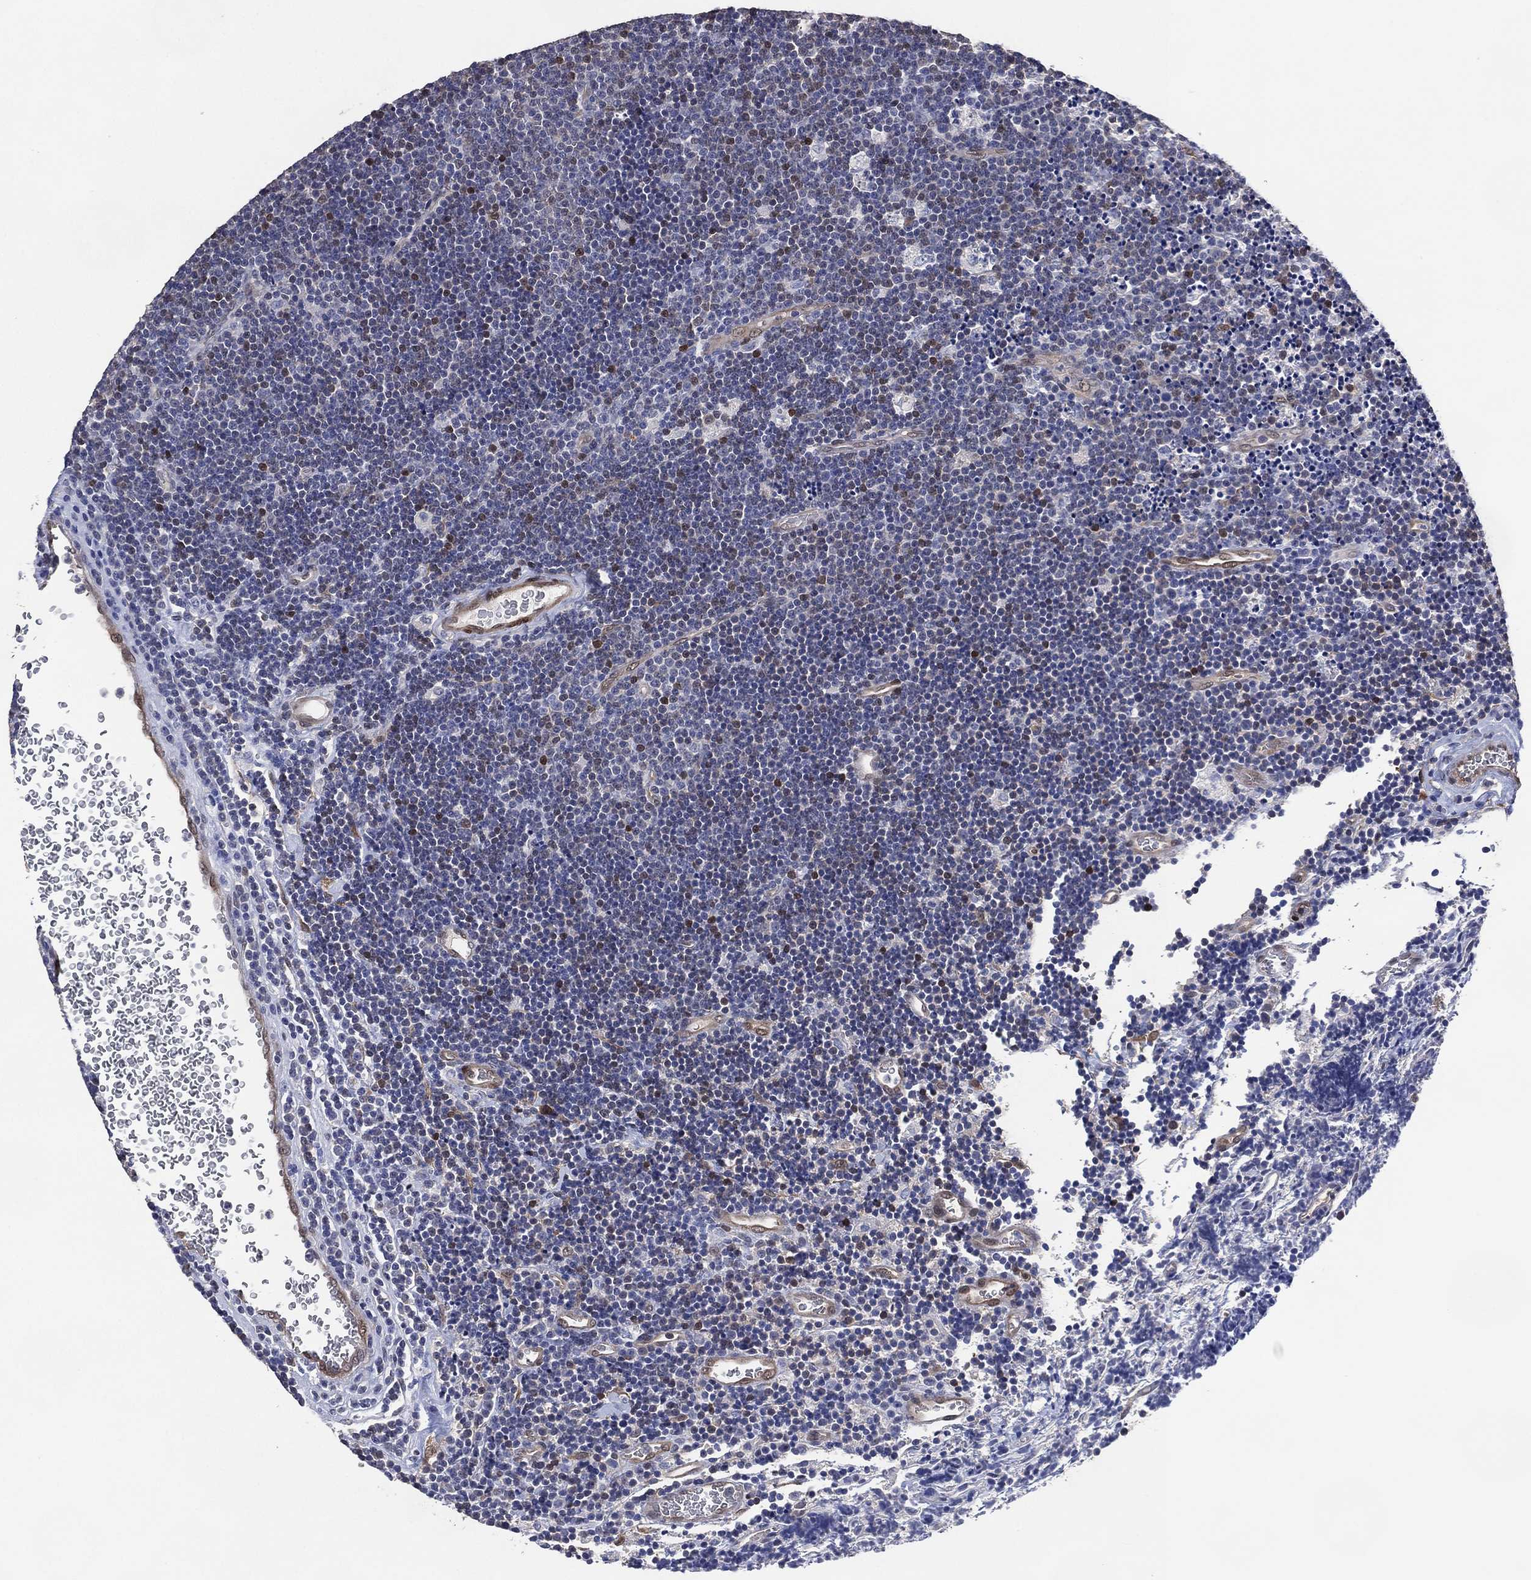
{"staining": {"intensity": "moderate", "quantity": "<25%", "location": "nuclear"}, "tissue": "lymphoma", "cell_type": "Tumor cells", "image_type": "cancer", "snomed": [{"axis": "morphology", "description": "Malignant lymphoma, non-Hodgkin's type, Low grade"}, {"axis": "topography", "description": "Brain"}], "caption": "This image demonstrates lymphoma stained with immunohistochemistry (IHC) to label a protein in brown. The nuclear of tumor cells show moderate positivity for the protein. Nuclei are counter-stained blue.", "gene": "AK1", "patient": {"sex": "female", "age": 66}}